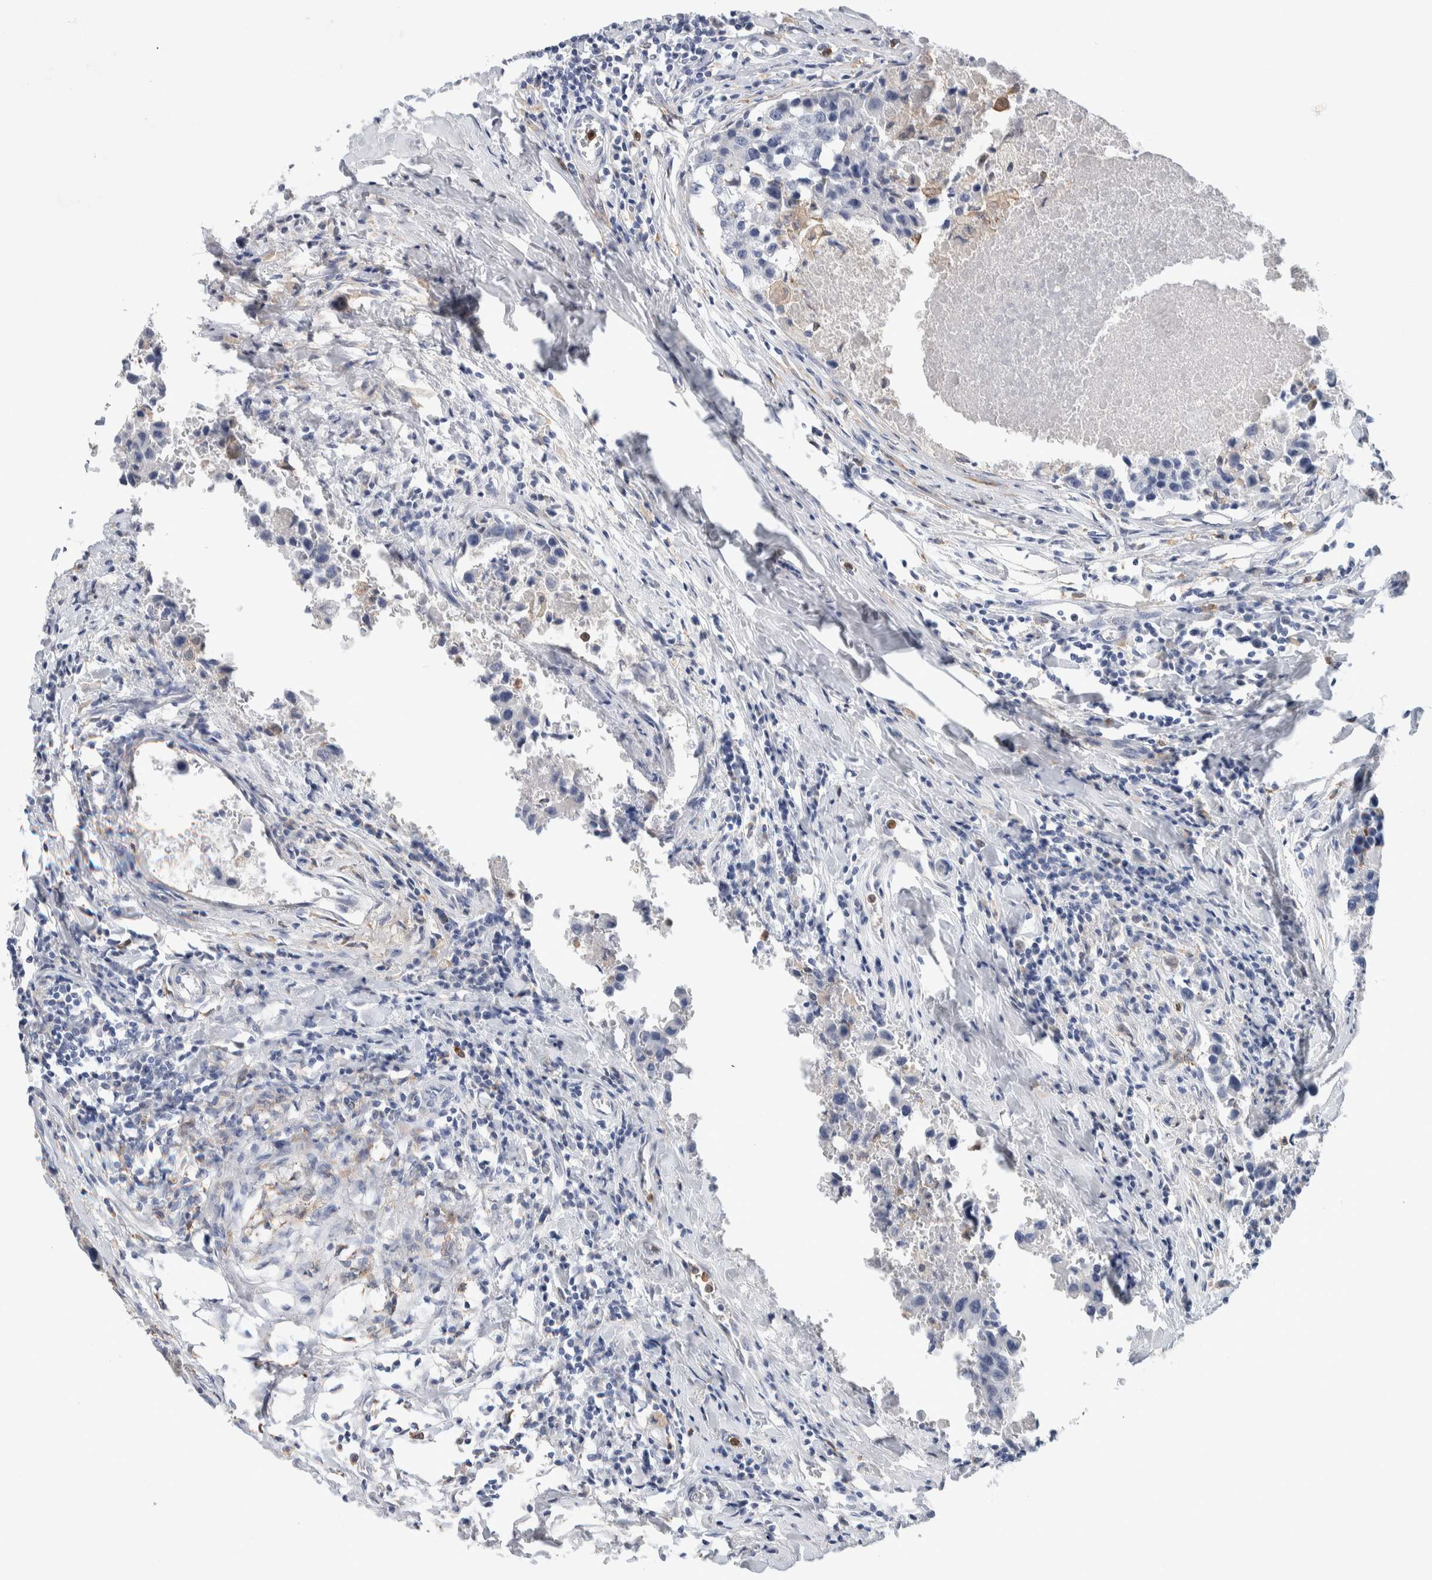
{"staining": {"intensity": "negative", "quantity": "none", "location": "none"}, "tissue": "breast cancer", "cell_type": "Tumor cells", "image_type": "cancer", "snomed": [{"axis": "morphology", "description": "Duct carcinoma"}, {"axis": "topography", "description": "Breast"}], "caption": "This is an immunohistochemistry (IHC) histopathology image of human breast cancer (infiltrating ductal carcinoma). There is no expression in tumor cells.", "gene": "NCF2", "patient": {"sex": "female", "age": 27}}